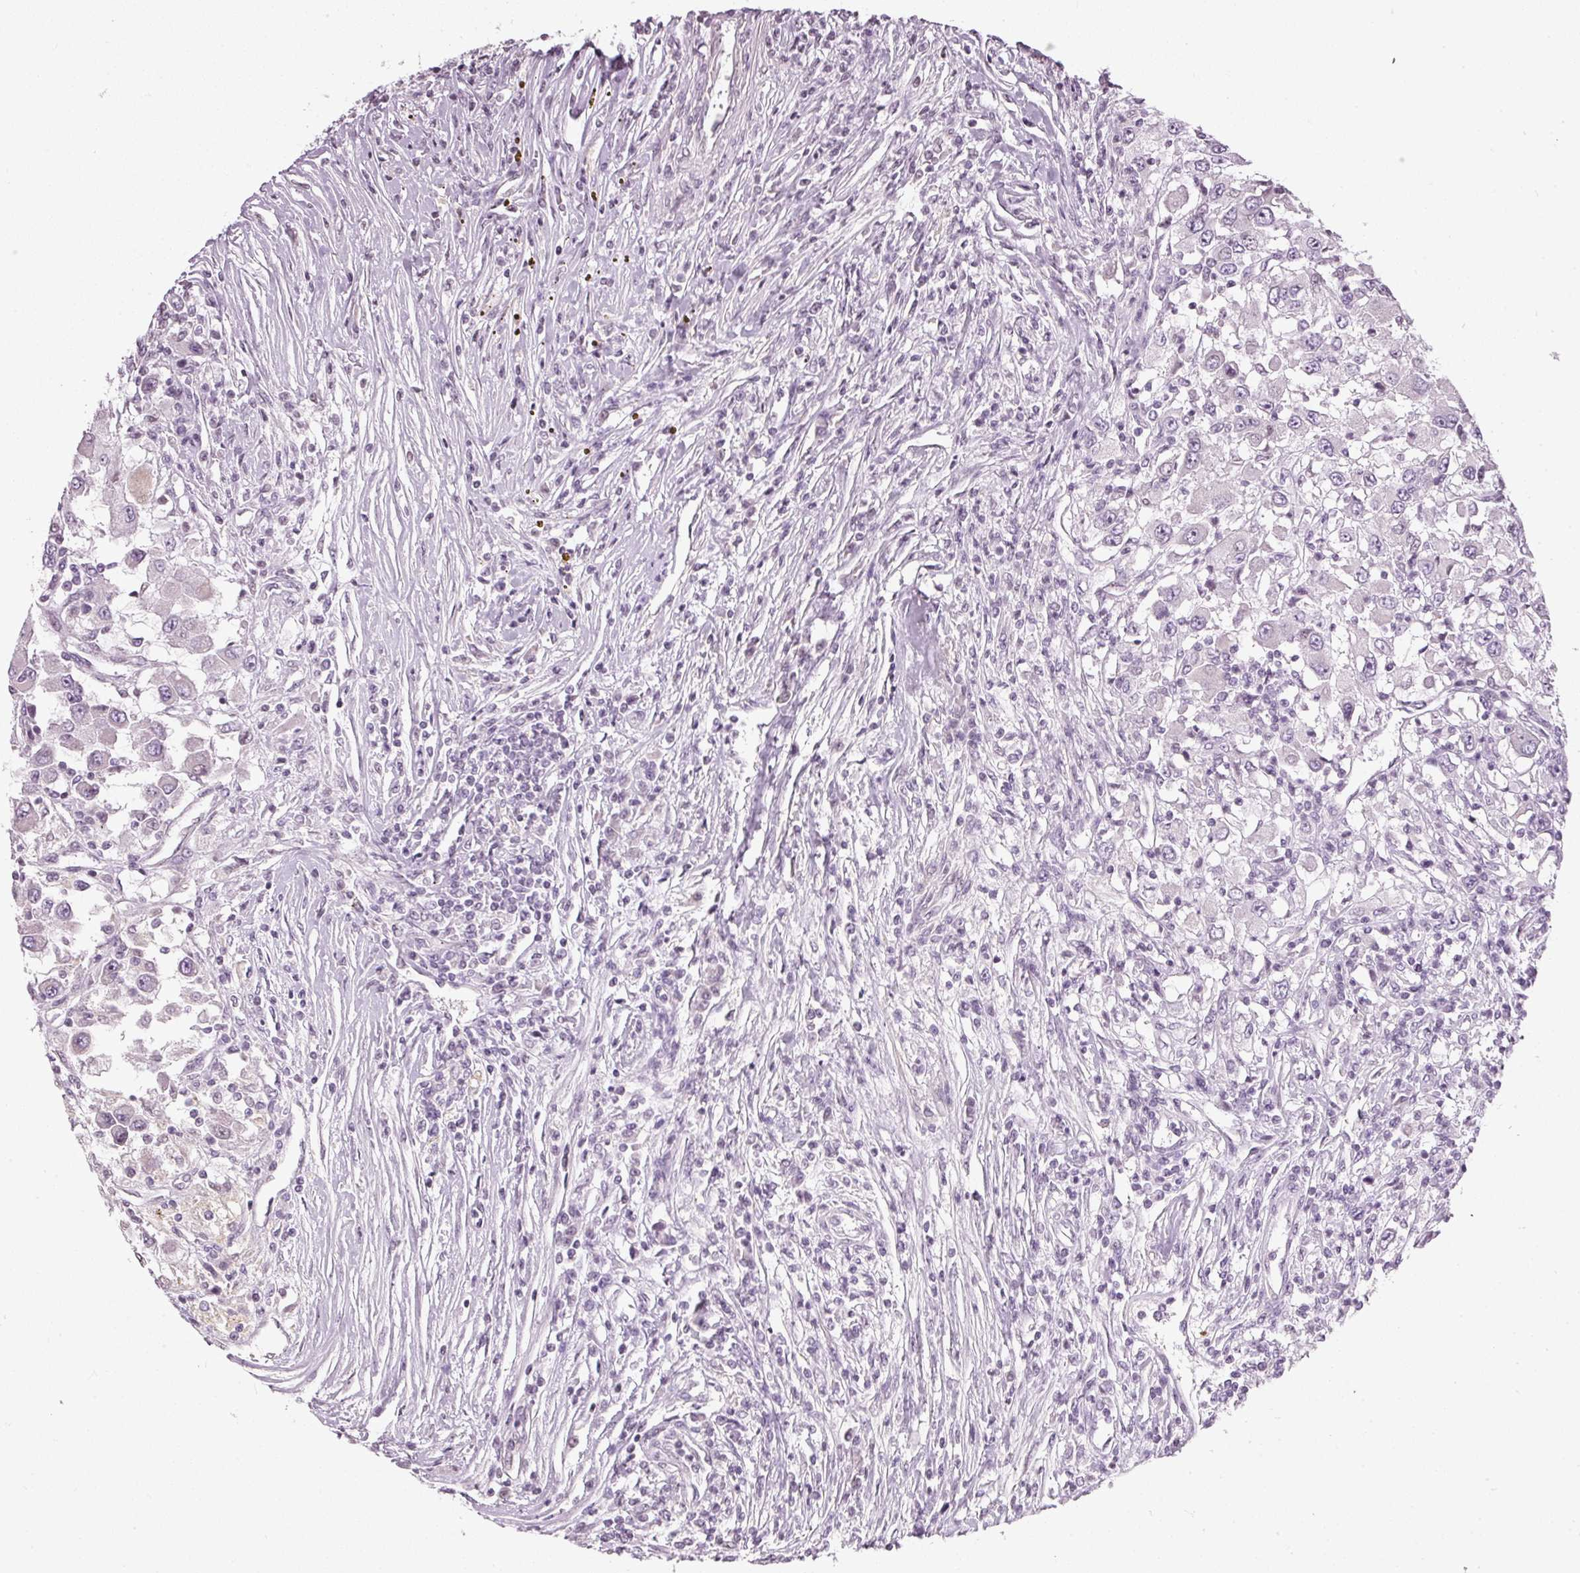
{"staining": {"intensity": "negative", "quantity": "none", "location": "none"}, "tissue": "renal cancer", "cell_type": "Tumor cells", "image_type": "cancer", "snomed": [{"axis": "morphology", "description": "Adenocarcinoma, NOS"}, {"axis": "topography", "description": "Kidney"}], "caption": "IHC of human renal cancer (adenocarcinoma) shows no positivity in tumor cells.", "gene": "NRDE2", "patient": {"sex": "female", "age": 67}}